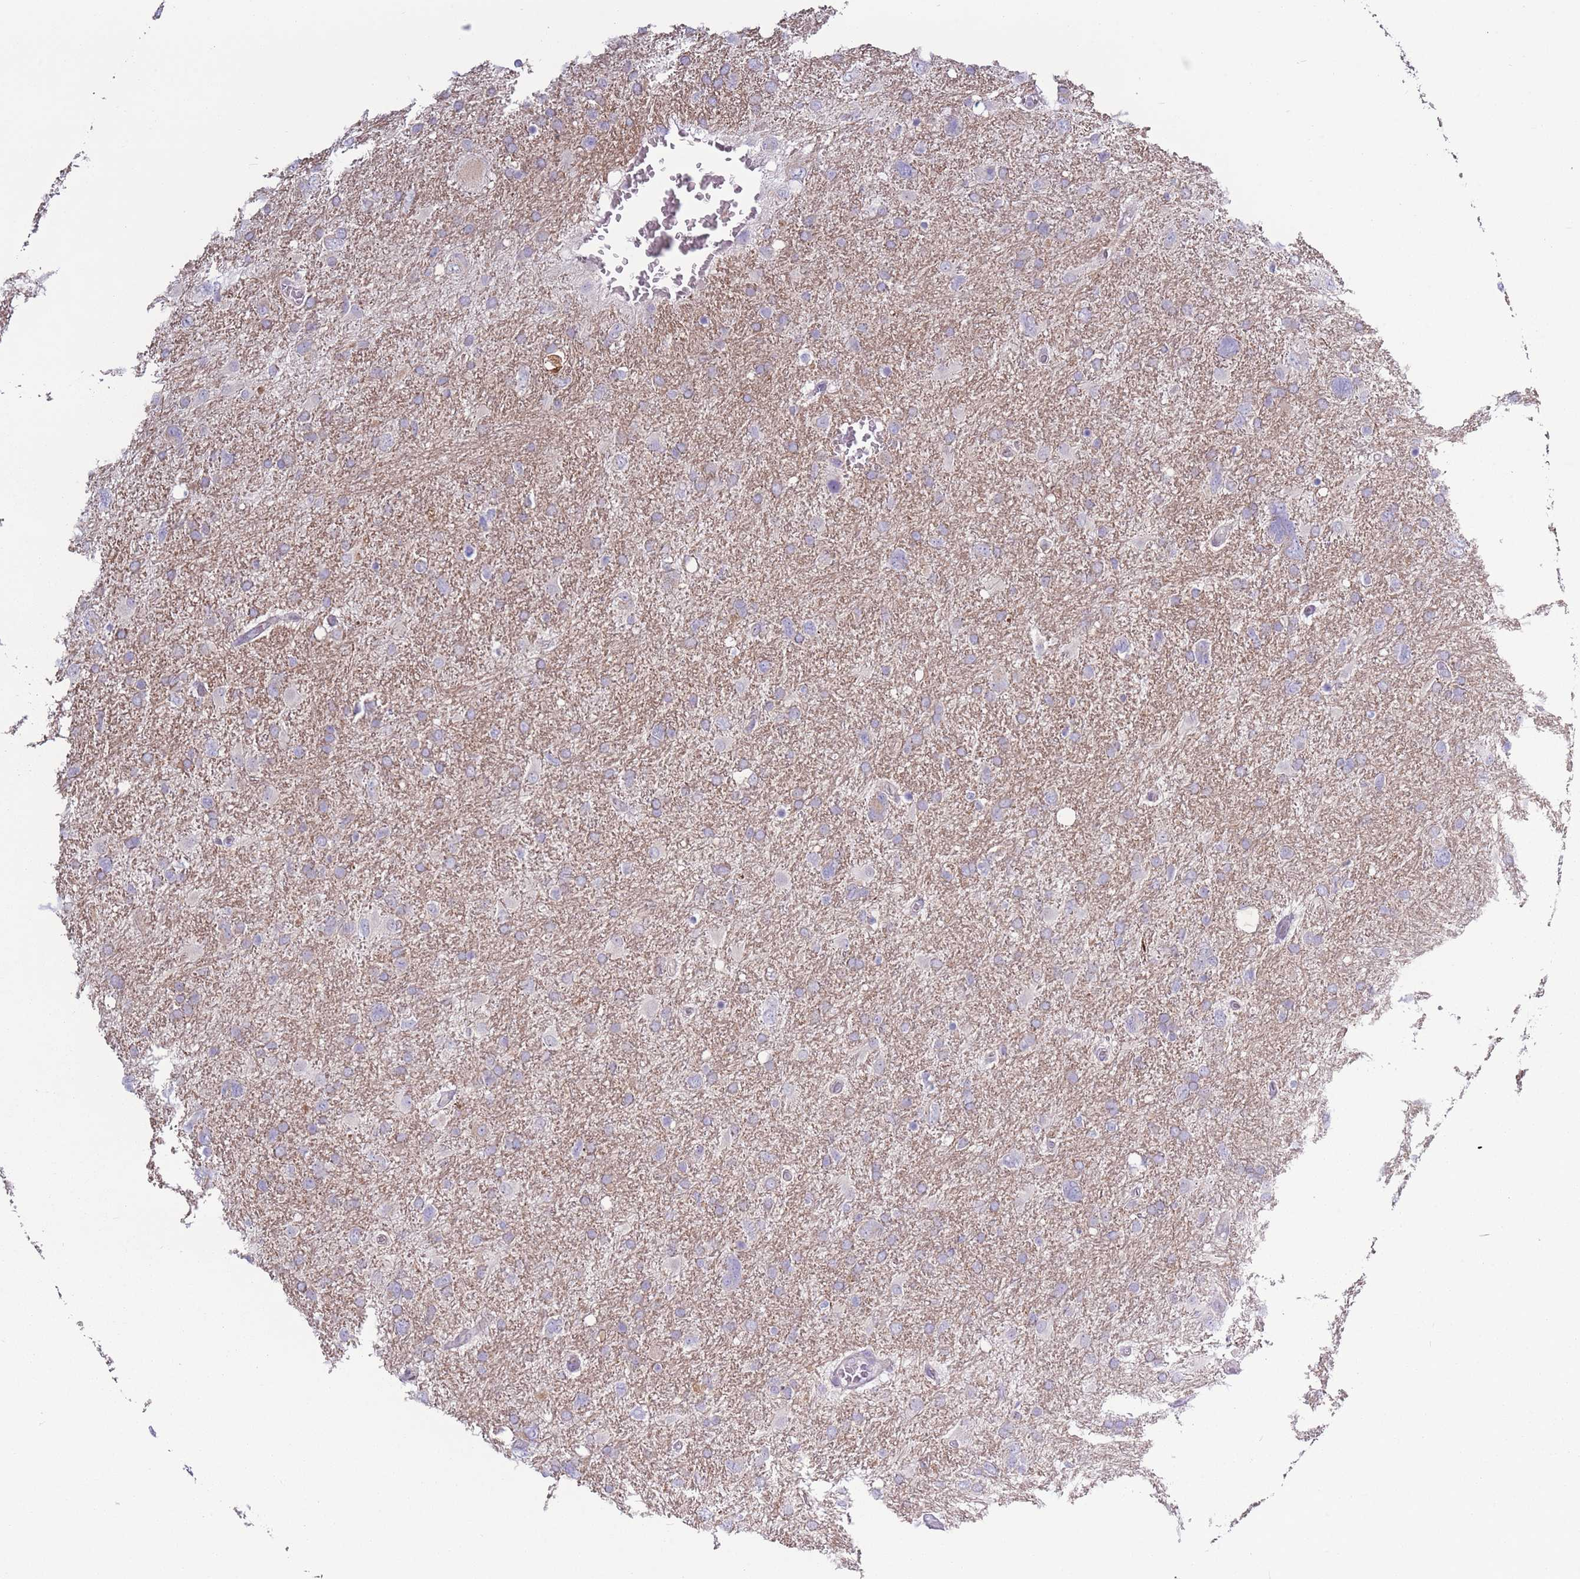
{"staining": {"intensity": "negative", "quantity": "none", "location": "none"}, "tissue": "glioma", "cell_type": "Tumor cells", "image_type": "cancer", "snomed": [{"axis": "morphology", "description": "Glioma, malignant, High grade"}, {"axis": "topography", "description": "Brain"}], "caption": "An image of human malignant glioma (high-grade) is negative for staining in tumor cells. Nuclei are stained in blue.", "gene": "CAPN9", "patient": {"sex": "male", "age": 61}}